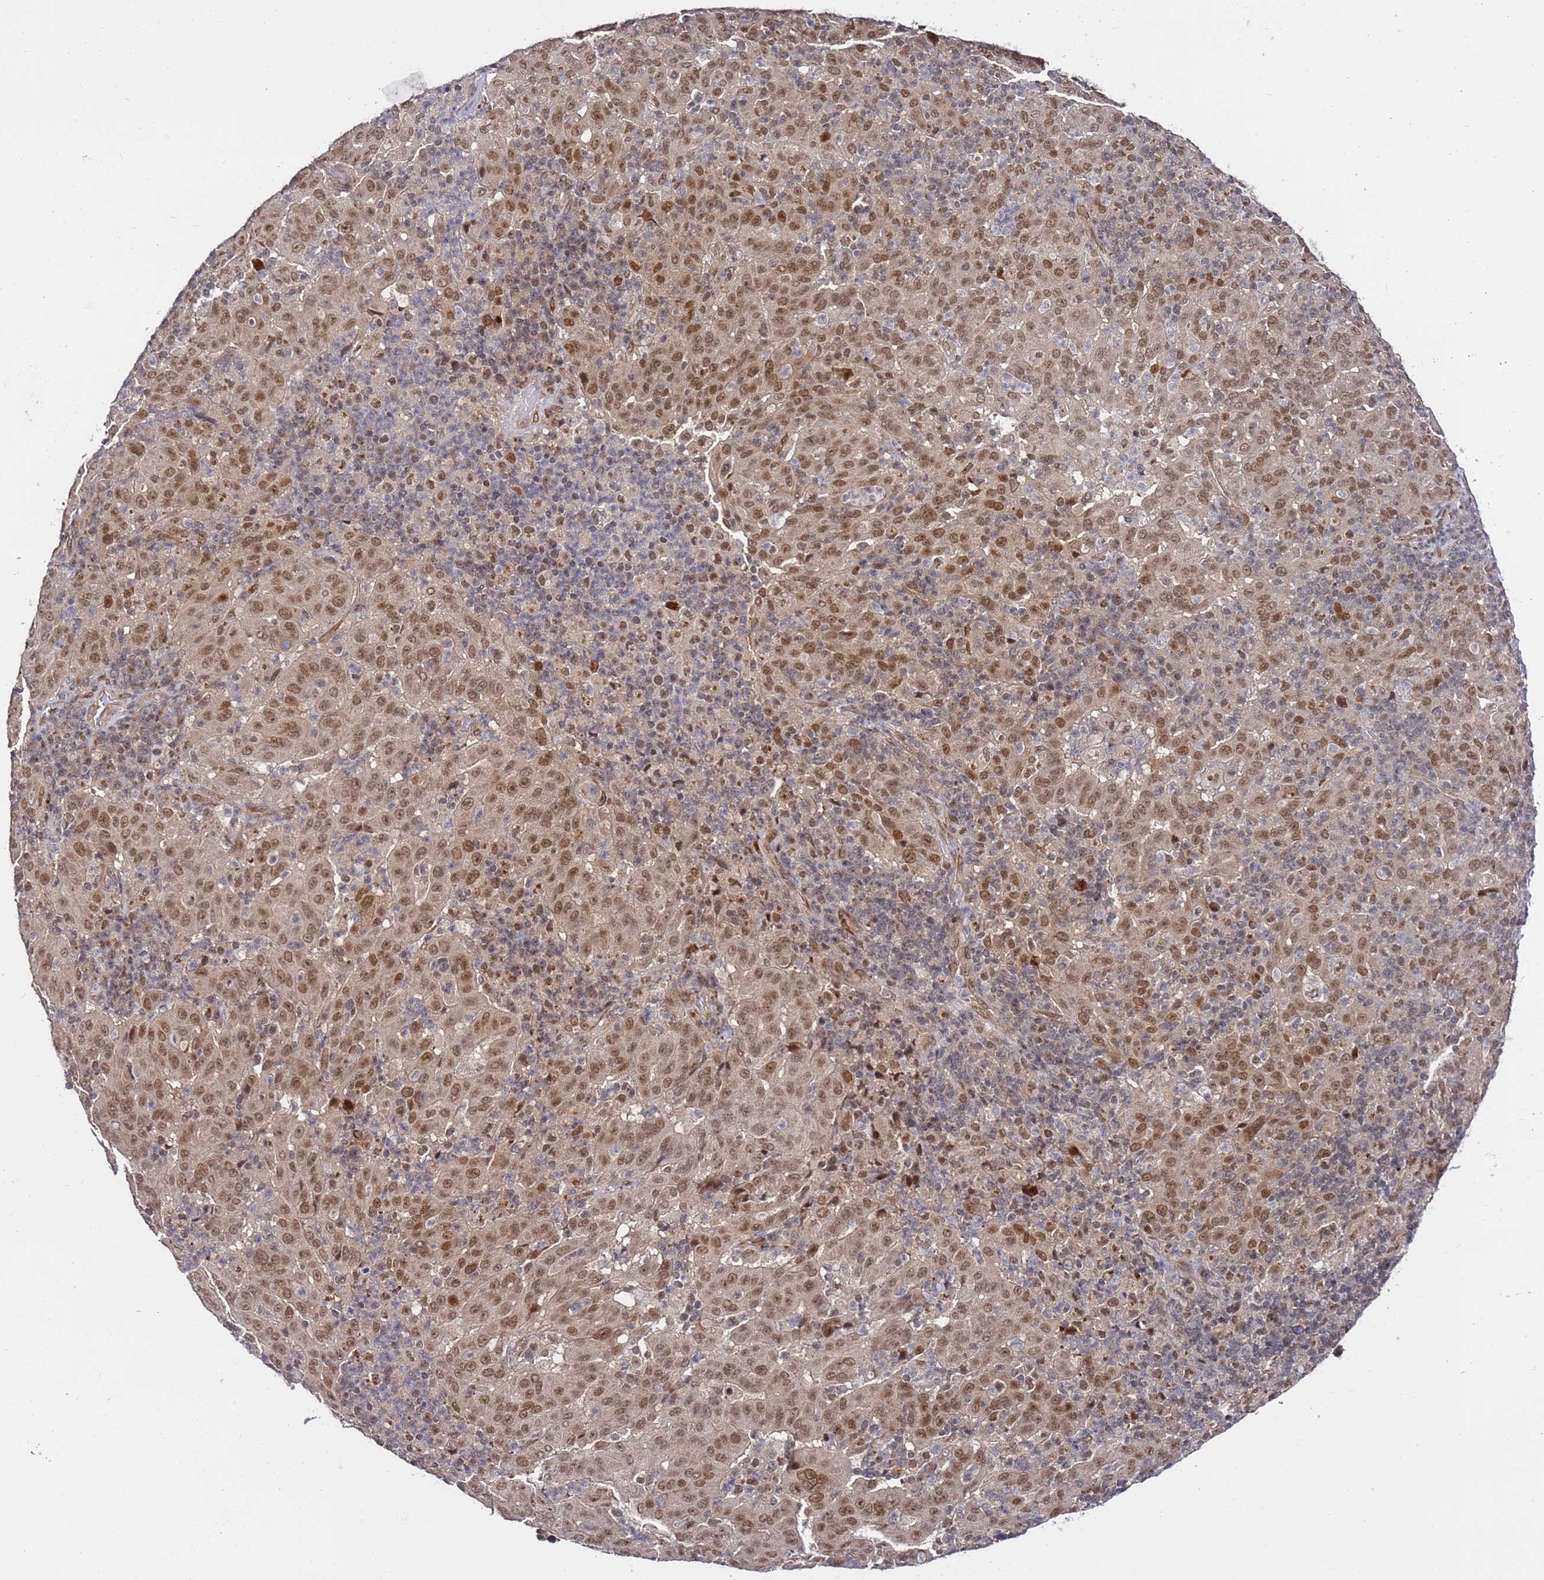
{"staining": {"intensity": "moderate", "quantity": ">75%", "location": "nuclear"}, "tissue": "pancreatic cancer", "cell_type": "Tumor cells", "image_type": "cancer", "snomed": [{"axis": "morphology", "description": "Adenocarcinoma, NOS"}, {"axis": "topography", "description": "Pancreas"}], "caption": "Adenocarcinoma (pancreatic) stained with DAB (3,3'-diaminobenzidine) IHC demonstrates medium levels of moderate nuclear staining in about >75% of tumor cells. (brown staining indicates protein expression, while blue staining denotes nuclei).", "gene": "POLR2D", "patient": {"sex": "male", "age": 63}}